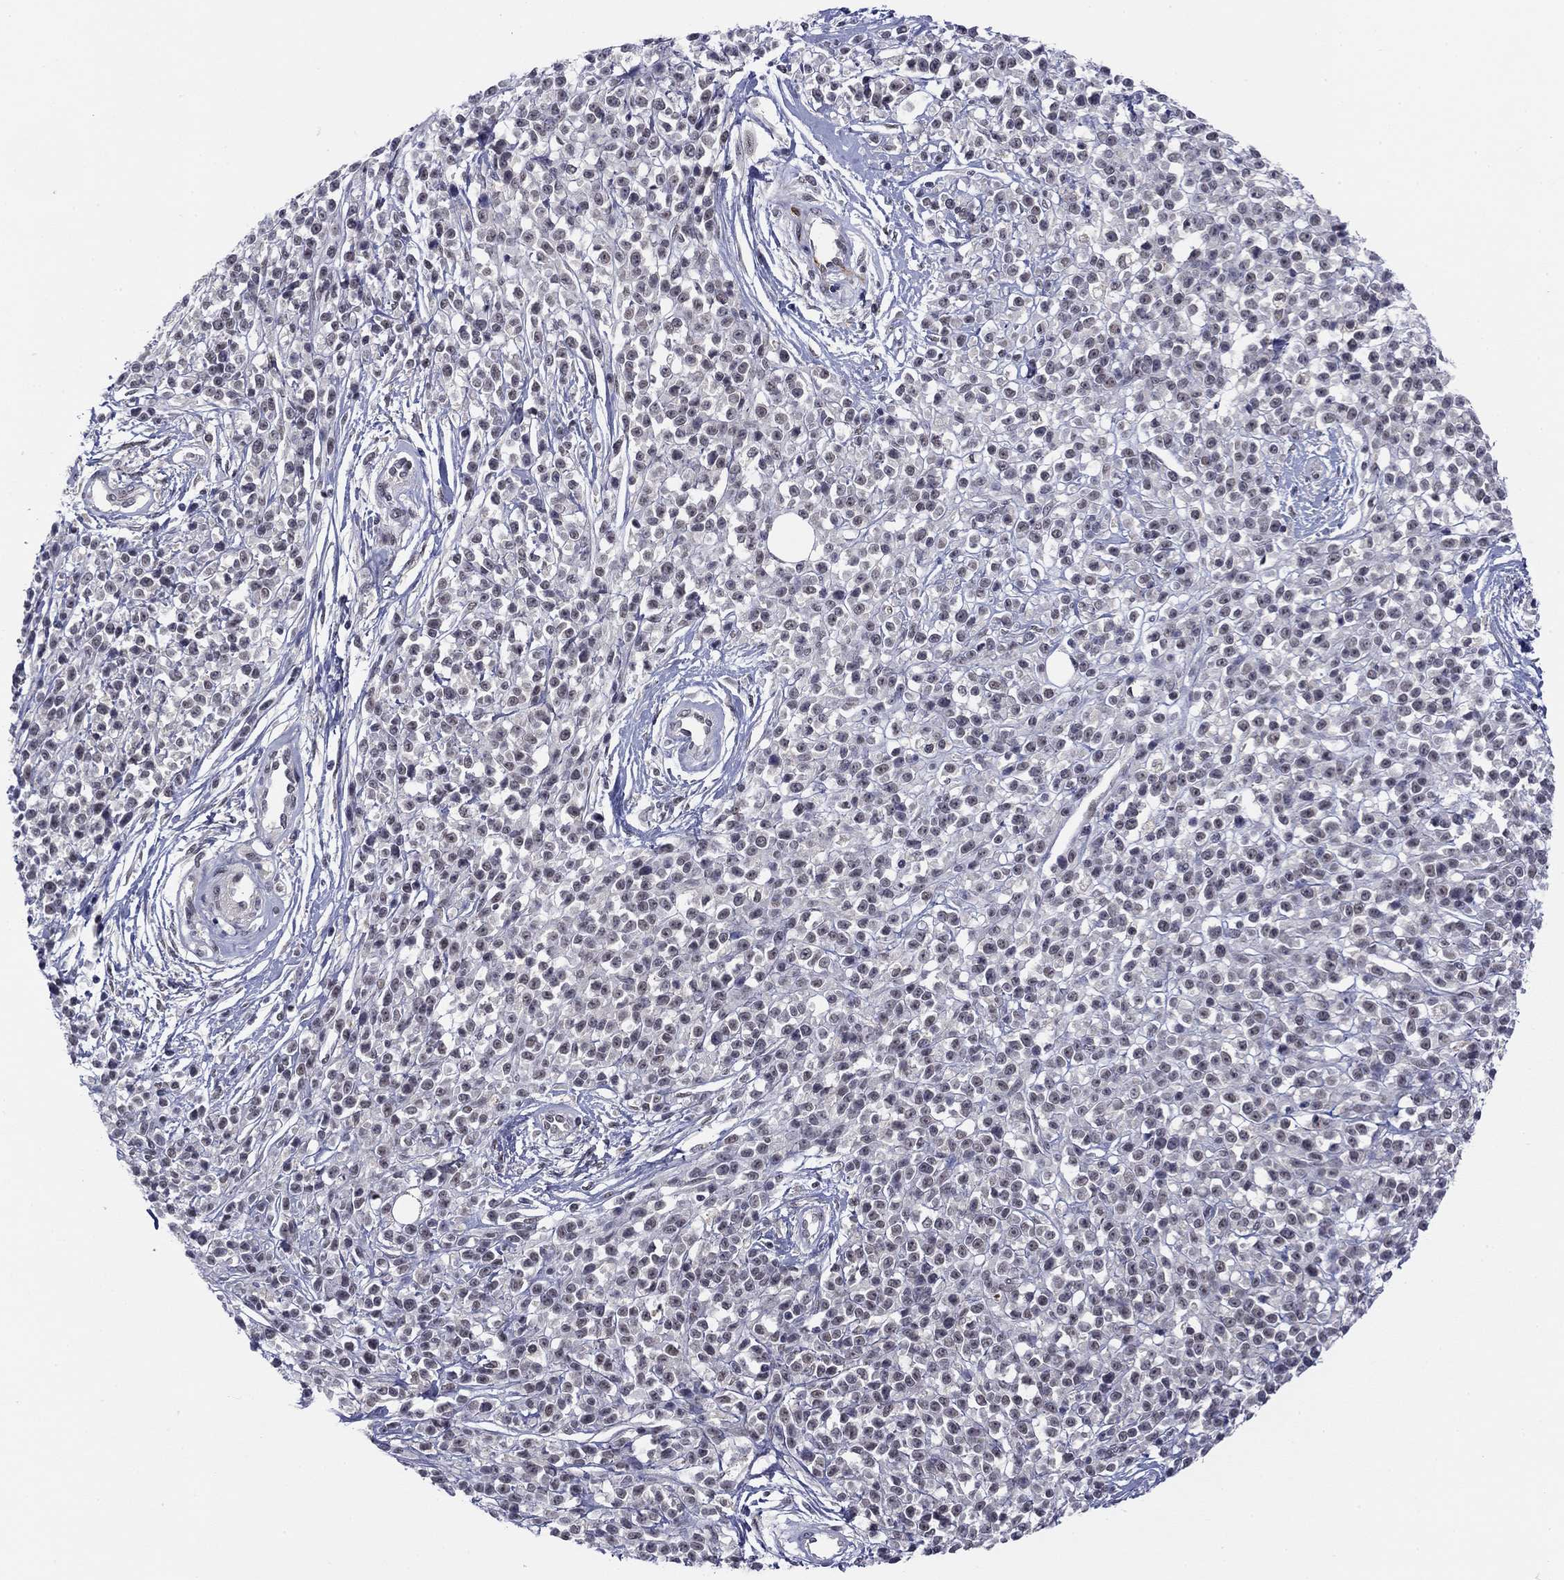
{"staining": {"intensity": "negative", "quantity": "none", "location": "none"}, "tissue": "melanoma", "cell_type": "Tumor cells", "image_type": "cancer", "snomed": [{"axis": "morphology", "description": "Malignant melanoma, NOS"}, {"axis": "topography", "description": "Skin"}, {"axis": "topography", "description": "Skin of trunk"}], "caption": "Protein analysis of malignant melanoma reveals no significant positivity in tumor cells.", "gene": "TIGD4", "patient": {"sex": "male", "age": 74}}